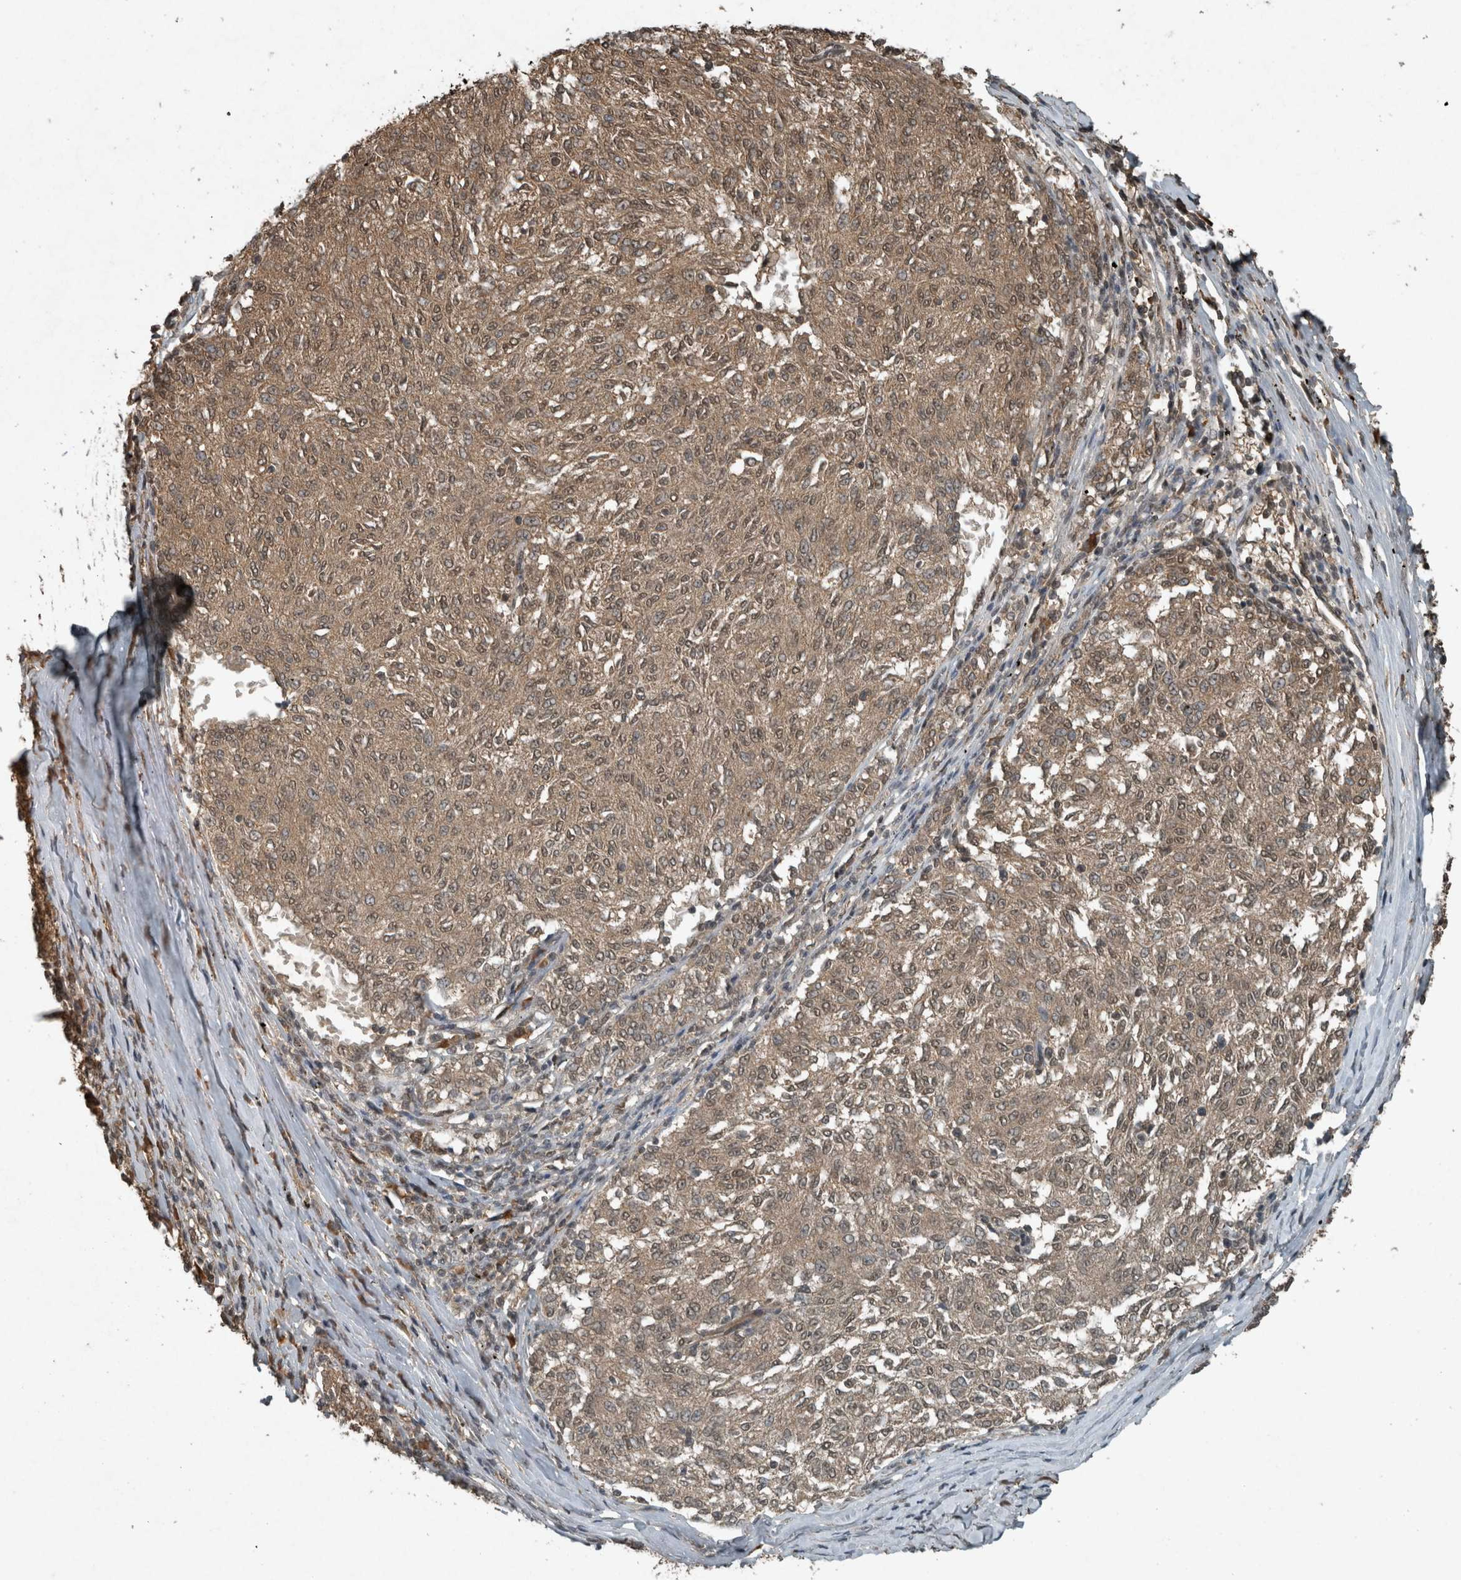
{"staining": {"intensity": "moderate", "quantity": ">75%", "location": "cytoplasmic/membranous,nuclear"}, "tissue": "melanoma", "cell_type": "Tumor cells", "image_type": "cancer", "snomed": [{"axis": "morphology", "description": "Malignant melanoma, NOS"}, {"axis": "topography", "description": "Skin"}], "caption": "Protein staining of melanoma tissue shows moderate cytoplasmic/membranous and nuclear positivity in approximately >75% of tumor cells.", "gene": "ARHGEF12", "patient": {"sex": "female", "age": 72}}